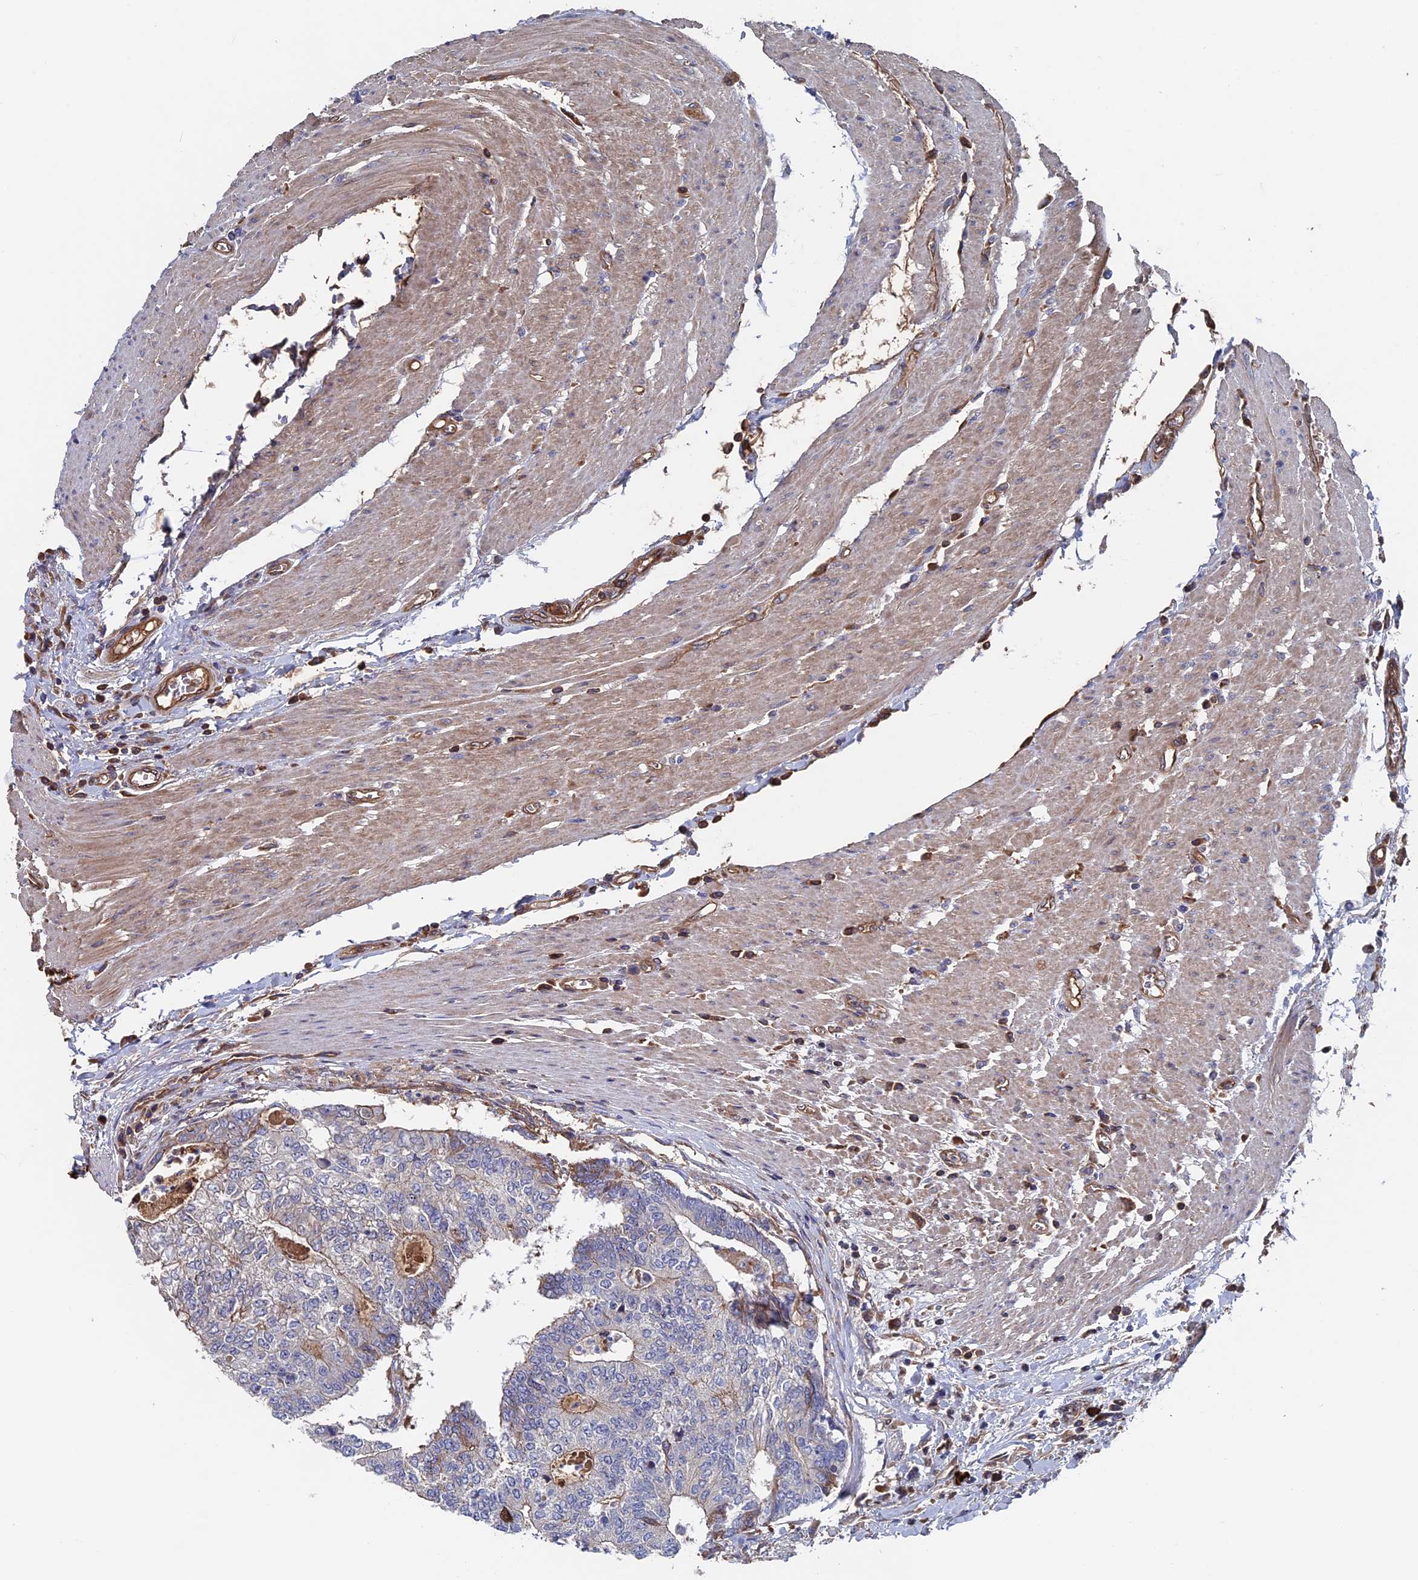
{"staining": {"intensity": "weak", "quantity": "<25%", "location": "cytoplasmic/membranous"}, "tissue": "colorectal cancer", "cell_type": "Tumor cells", "image_type": "cancer", "snomed": [{"axis": "morphology", "description": "Adenocarcinoma, NOS"}, {"axis": "topography", "description": "Colon"}], "caption": "Colorectal adenocarcinoma was stained to show a protein in brown. There is no significant staining in tumor cells.", "gene": "RPUSD1", "patient": {"sex": "female", "age": 67}}